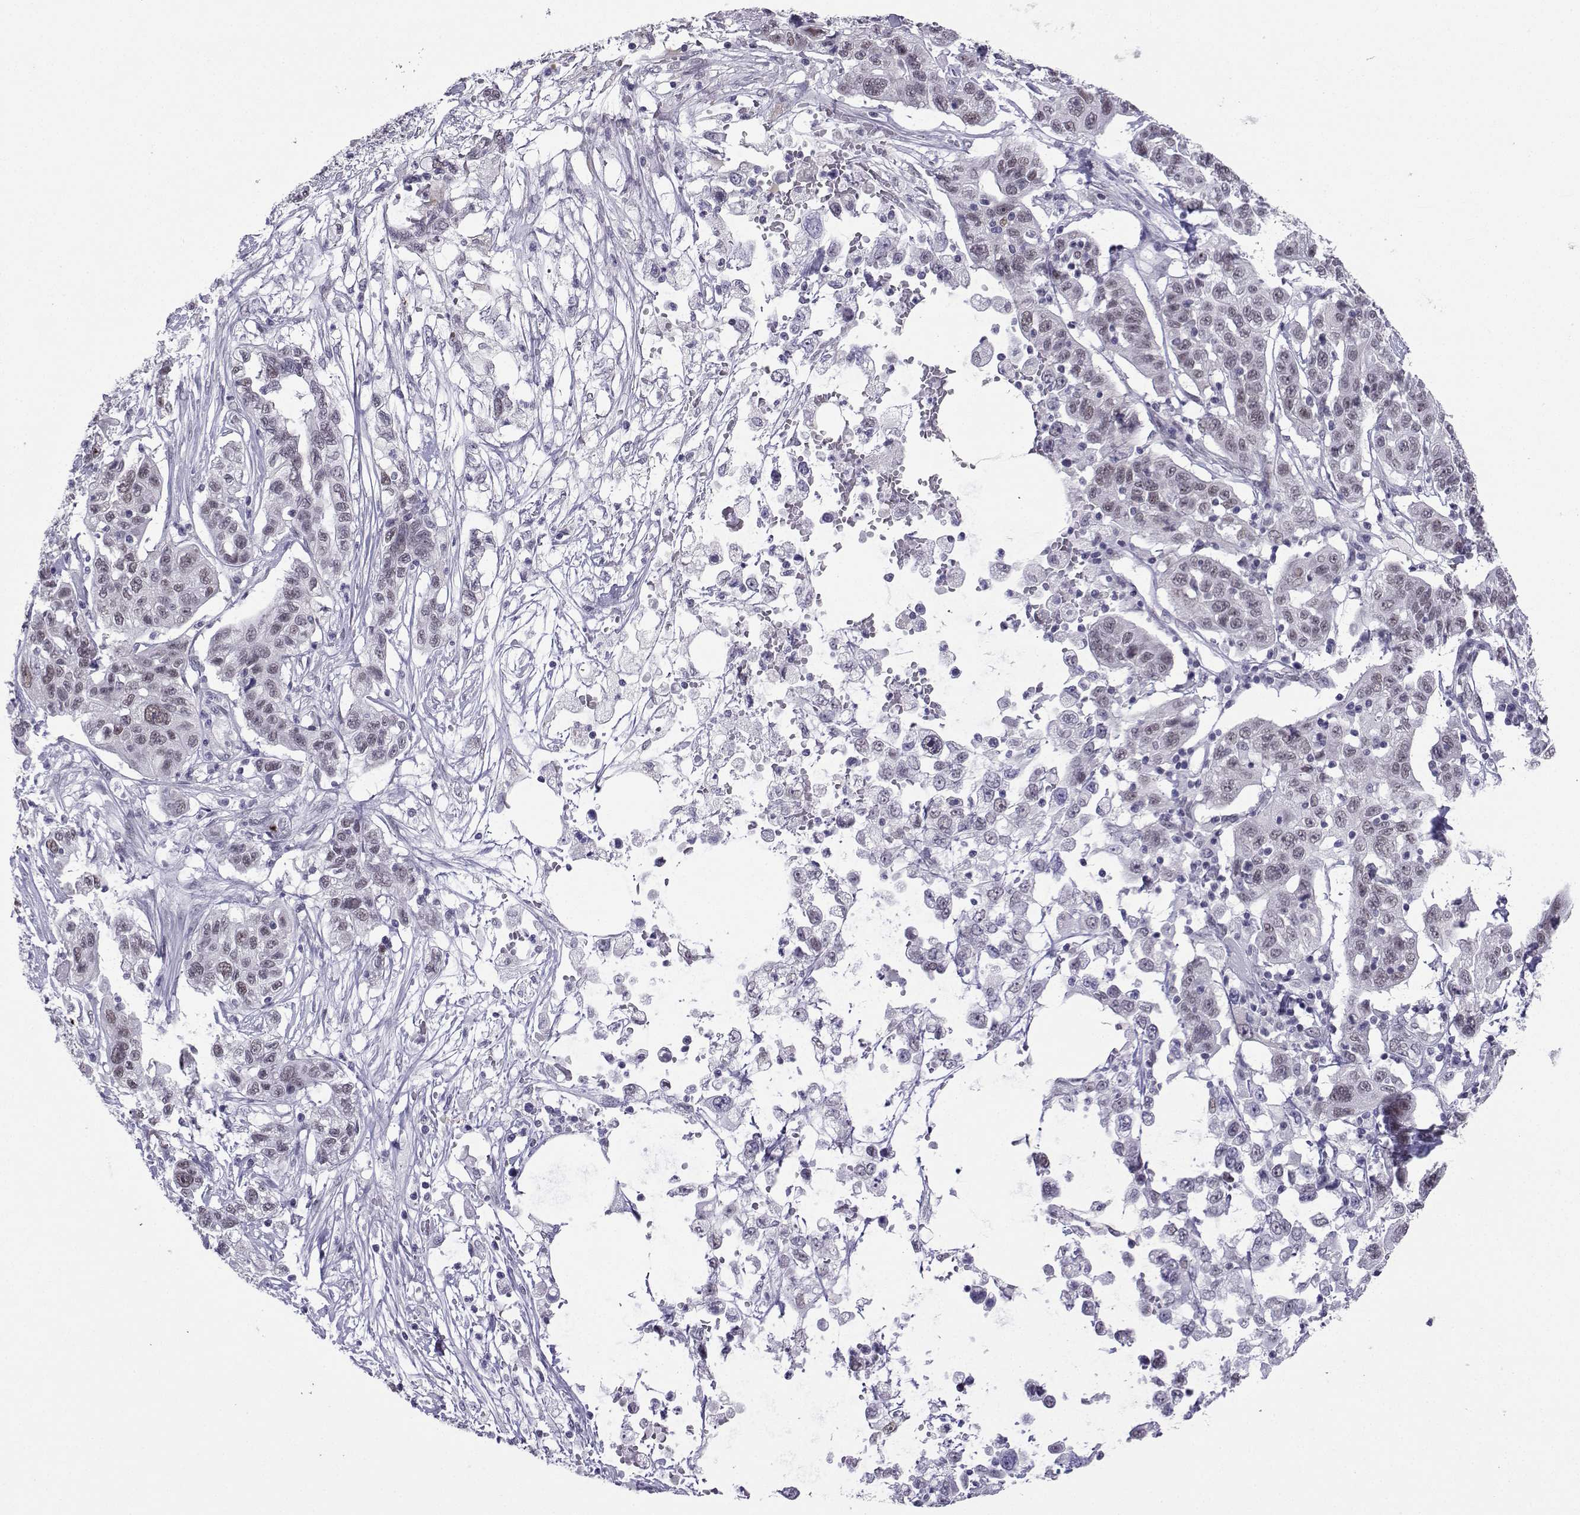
{"staining": {"intensity": "weak", "quantity": "<25%", "location": "nuclear"}, "tissue": "liver cancer", "cell_type": "Tumor cells", "image_type": "cancer", "snomed": [{"axis": "morphology", "description": "Adenocarcinoma, NOS"}, {"axis": "morphology", "description": "Cholangiocarcinoma"}, {"axis": "topography", "description": "Liver"}], "caption": "Human adenocarcinoma (liver) stained for a protein using immunohistochemistry (IHC) reveals no positivity in tumor cells.", "gene": "LORICRIN", "patient": {"sex": "male", "age": 64}}